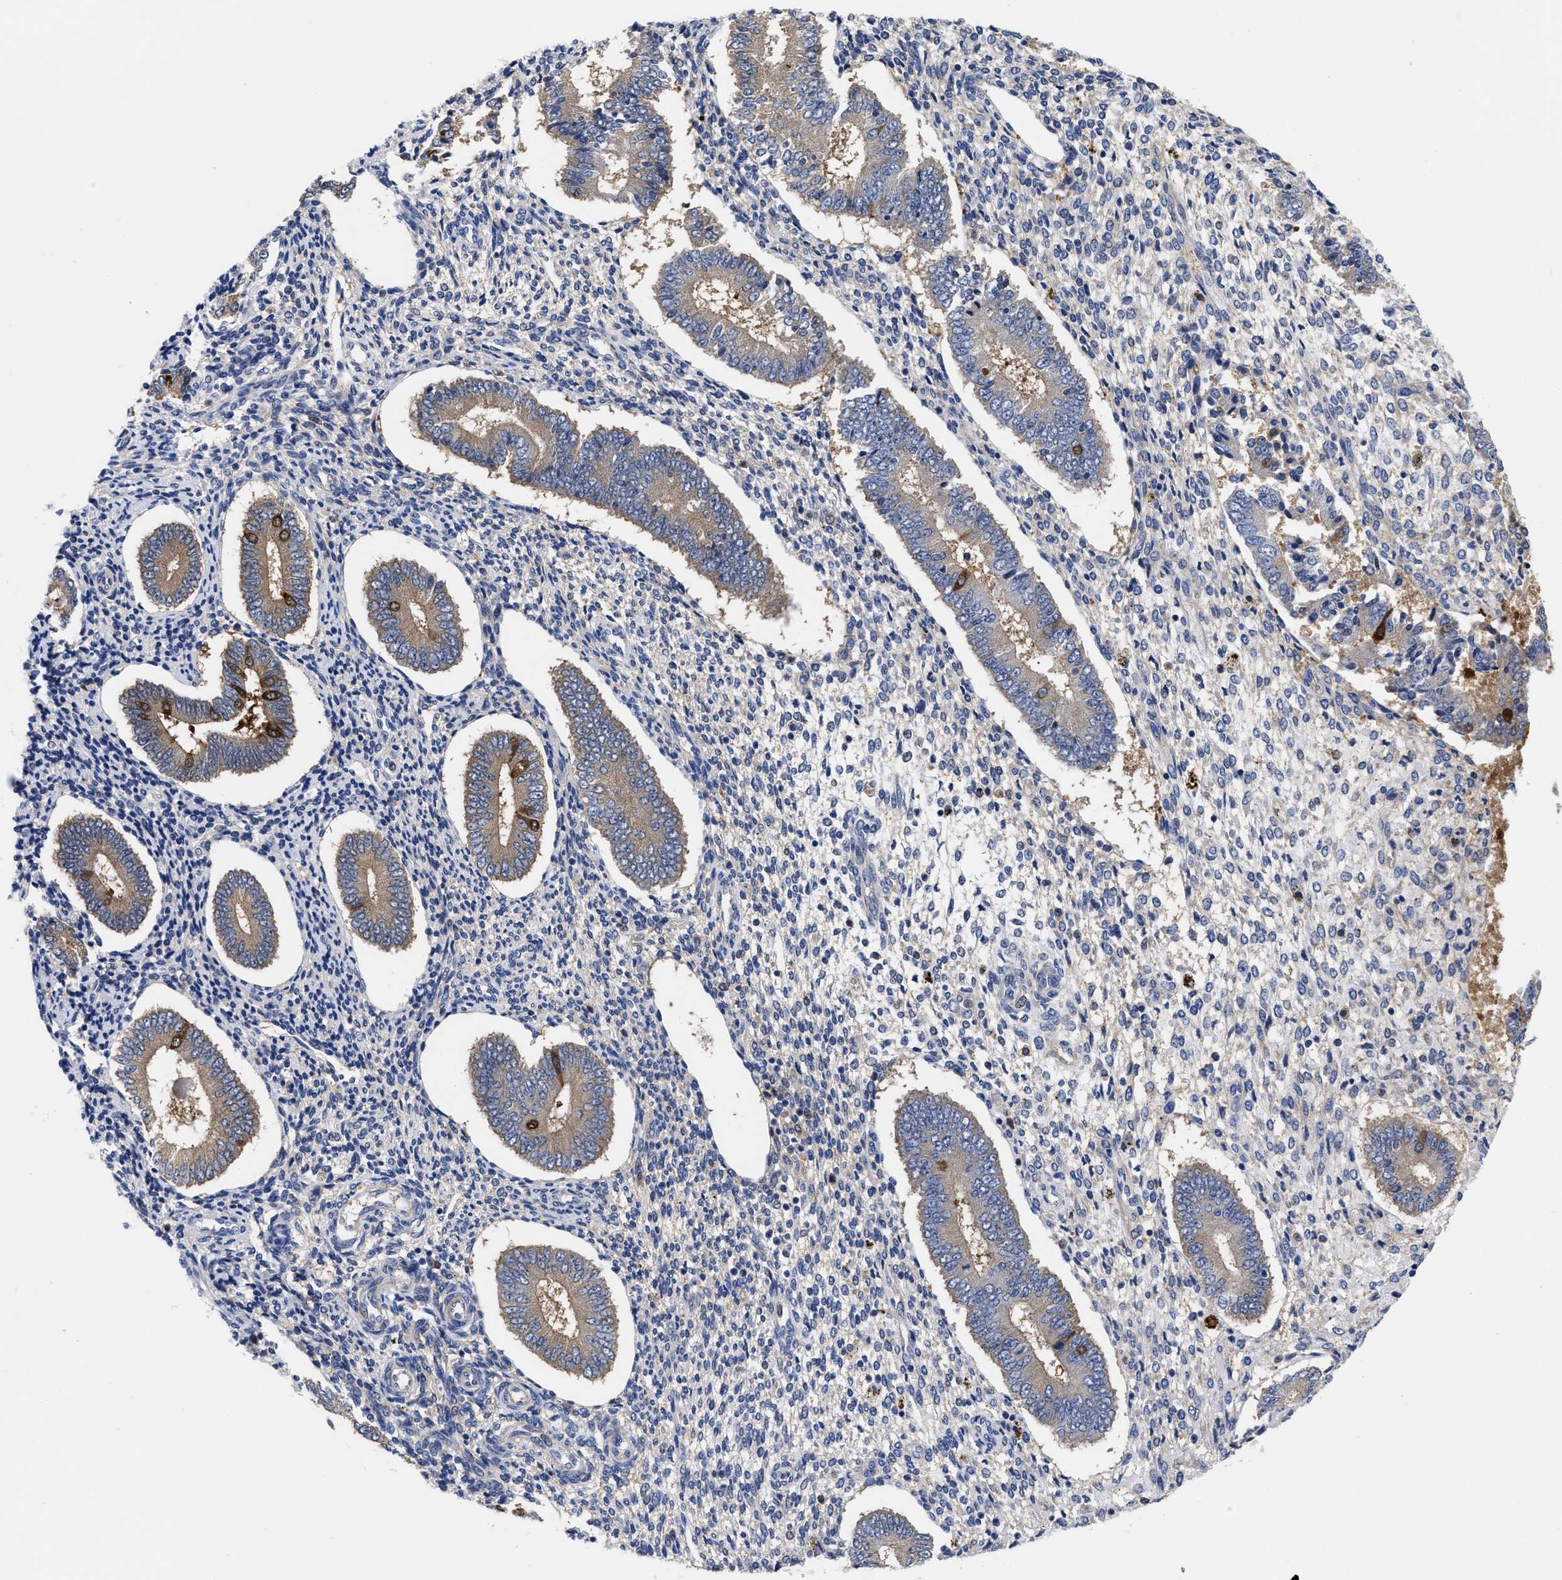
{"staining": {"intensity": "negative", "quantity": "none", "location": "none"}, "tissue": "endometrium", "cell_type": "Cells in endometrial stroma", "image_type": "normal", "snomed": [{"axis": "morphology", "description": "Normal tissue, NOS"}, {"axis": "topography", "description": "Endometrium"}], "caption": "Immunohistochemistry (IHC) photomicrograph of normal endometrium: endometrium stained with DAB (3,3'-diaminobenzidine) demonstrates no significant protein expression in cells in endometrial stroma.", "gene": "RBKS", "patient": {"sex": "female", "age": 42}}